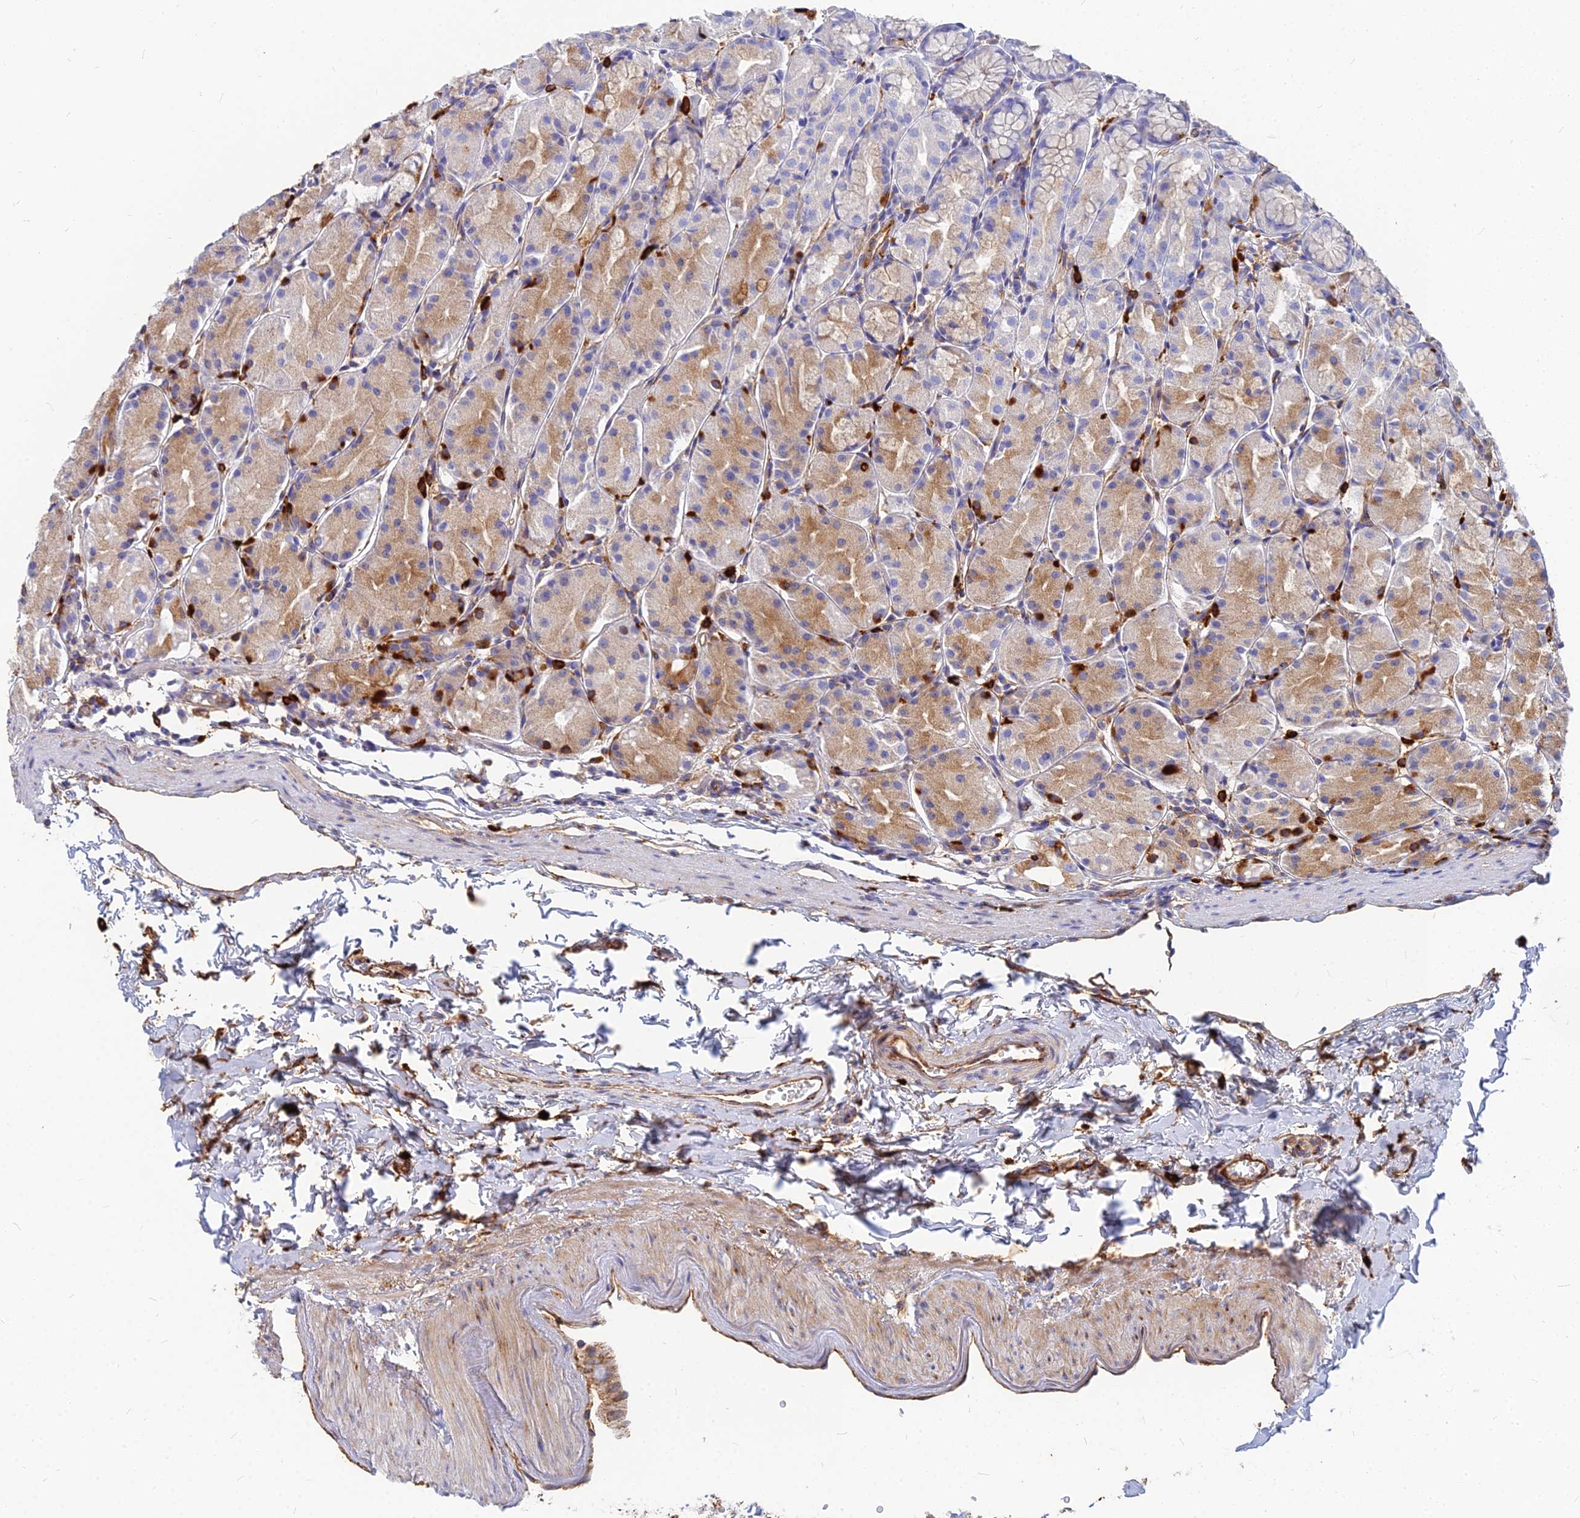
{"staining": {"intensity": "moderate", "quantity": "25%-75%", "location": "cytoplasmic/membranous"}, "tissue": "stomach", "cell_type": "Glandular cells", "image_type": "normal", "snomed": [{"axis": "morphology", "description": "Normal tissue, NOS"}, {"axis": "topography", "description": "Stomach, upper"}], "caption": "Immunohistochemistry (IHC) (DAB) staining of normal stomach shows moderate cytoplasmic/membranous protein positivity in approximately 25%-75% of glandular cells.", "gene": "VAT1", "patient": {"sex": "male", "age": 47}}